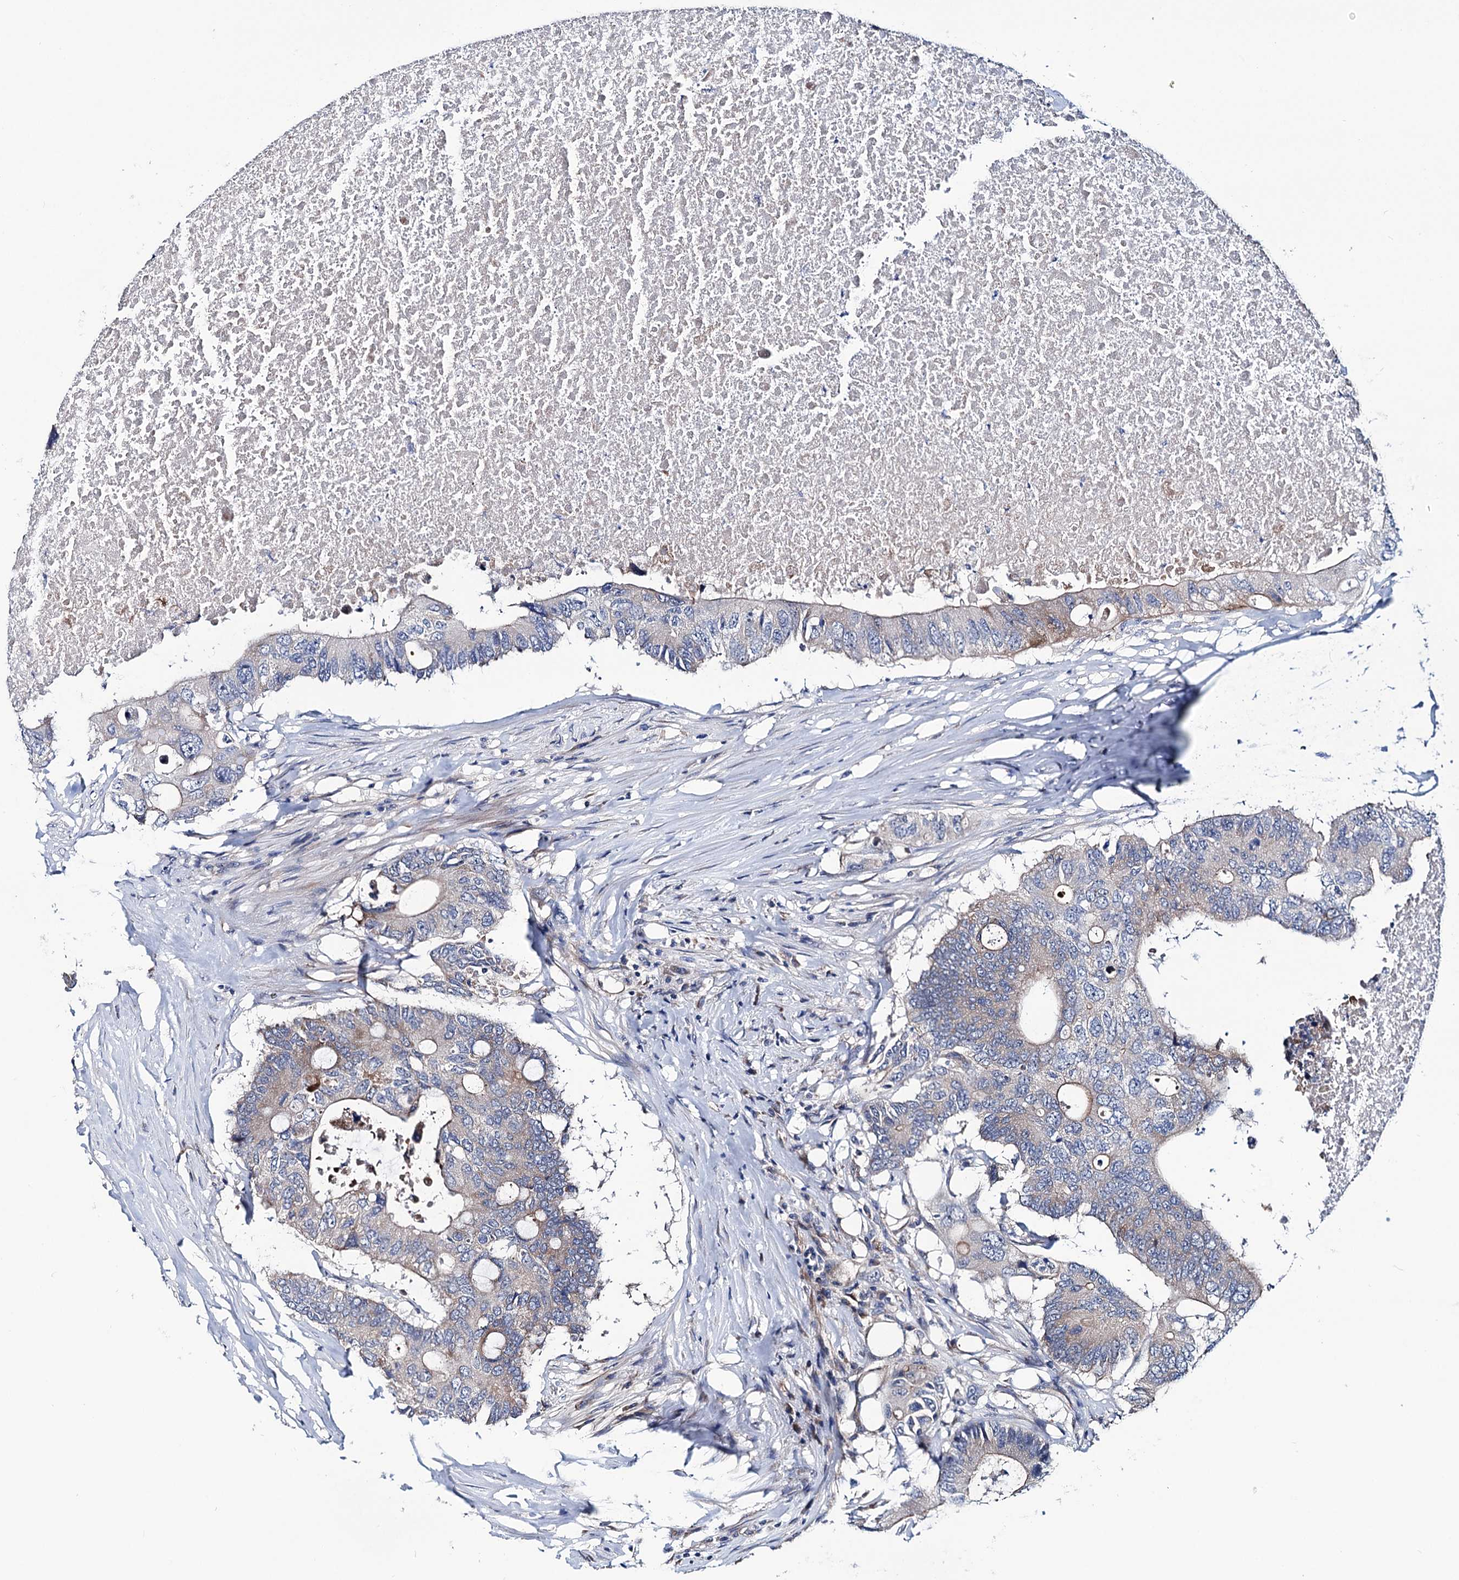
{"staining": {"intensity": "weak", "quantity": "<25%", "location": "cytoplasmic/membranous"}, "tissue": "colorectal cancer", "cell_type": "Tumor cells", "image_type": "cancer", "snomed": [{"axis": "morphology", "description": "Adenocarcinoma, NOS"}, {"axis": "topography", "description": "Colon"}], "caption": "High power microscopy photomicrograph of an immunohistochemistry (IHC) image of colorectal cancer, revealing no significant expression in tumor cells. (Immunohistochemistry (ihc), brightfield microscopy, high magnification).", "gene": "EYA4", "patient": {"sex": "male", "age": 71}}